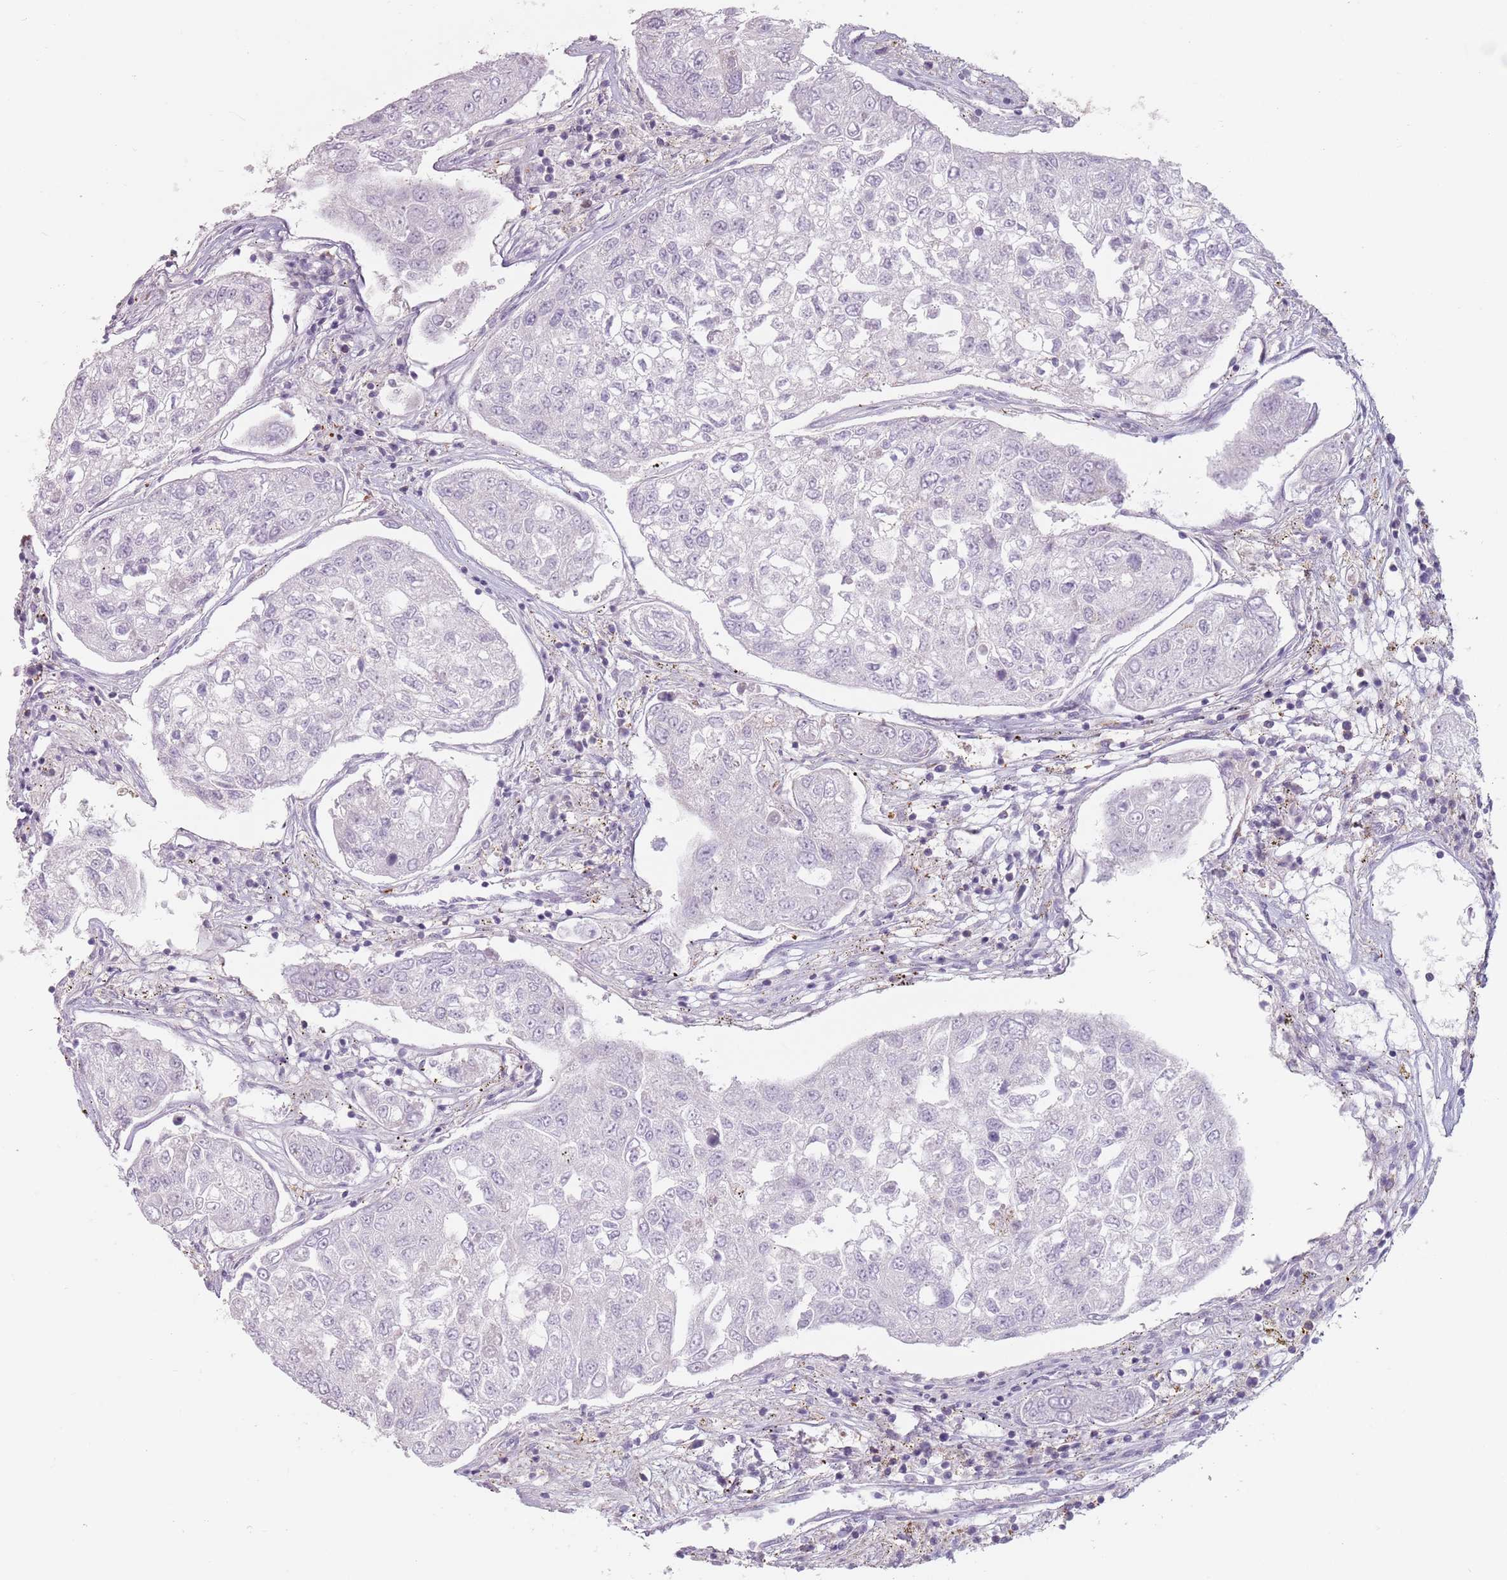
{"staining": {"intensity": "negative", "quantity": "none", "location": "none"}, "tissue": "urothelial cancer", "cell_type": "Tumor cells", "image_type": "cancer", "snomed": [{"axis": "morphology", "description": "Urothelial carcinoma, High grade"}, {"axis": "topography", "description": "Lymph node"}, {"axis": "topography", "description": "Urinary bladder"}], "caption": "Tumor cells are negative for protein expression in human high-grade urothelial carcinoma.", "gene": "TPD52L2", "patient": {"sex": "male", "age": 51}}